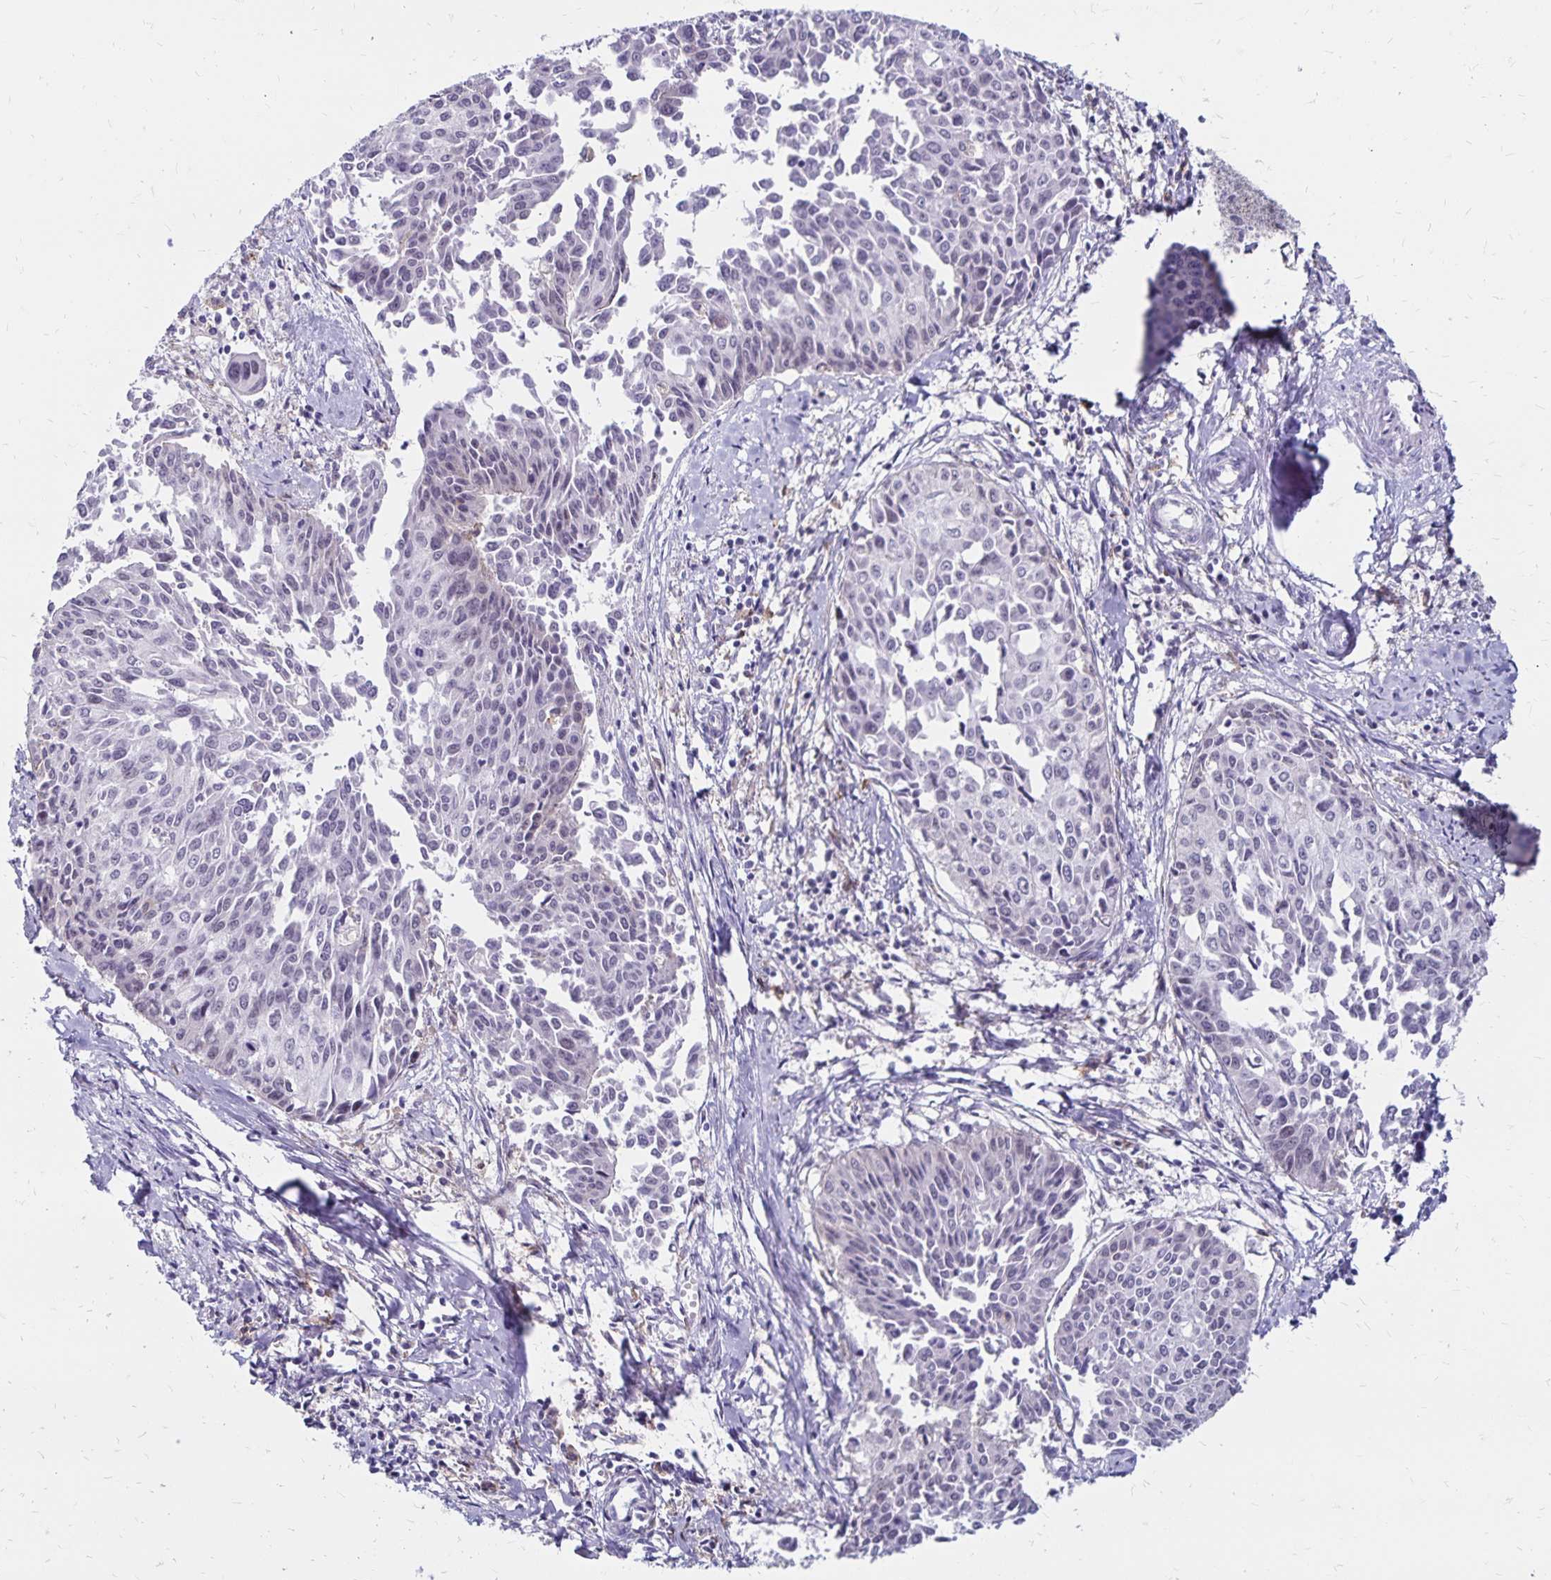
{"staining": {"intensity": "negative", "quantity": "none", "location": "none"}, "tissue": "cervical cancer", "cell_type": "Tumor cells", "image_type": "cancer", "snomed": [{"axis": "morphology", "description": "Squamous cell carcinoma, NOS"}, {"axis": "topography", "description": "Cervix"}], "caption": "Tumor cells are negative for protein expression in human squamous cell carcinoma (cervical).", "gene": "TNS3", "patient": {"sex": "female", "age": 50}}